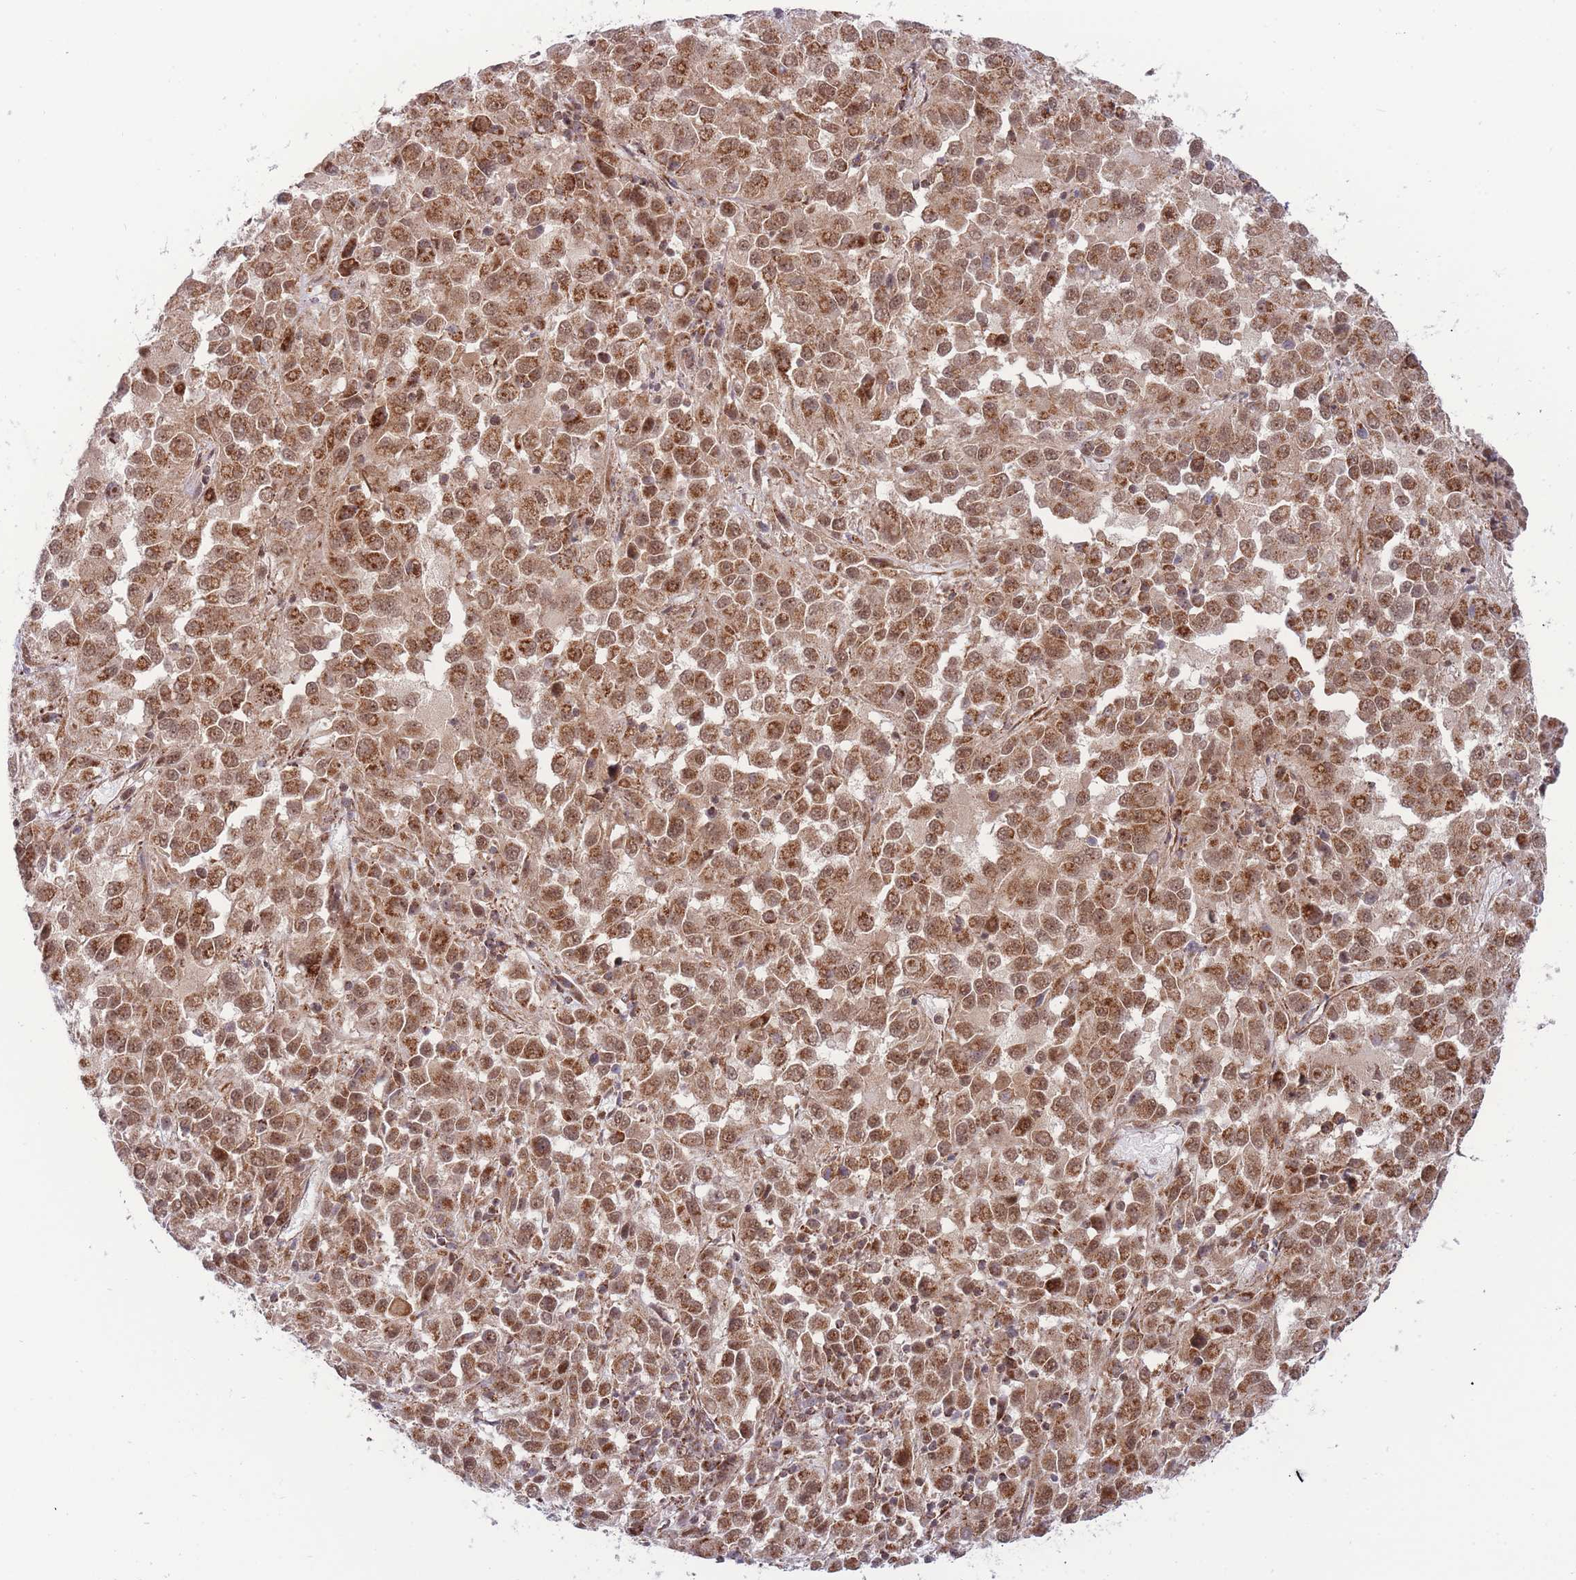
{"staining": {"intensity": "moderate", "quantity": ">75%", "location": "nuclear"}, "tissue": "melanoma", "cell_type": "Tumor cells", "image_type": "cancer", "snomed": [{"axis": "morphology", "description": "Malignant melanoma, Metastatic site"}, {"axis": "topography", "description": "Lung"}], "caption": "Immunohistochemistry (IHC) histopathology image of neoplastic tissue: malignant melanoma (metastatic site) stained using immunohistochemistry (IHC) demonstrates medium levels of moderate protein expression localized specifically in the nuclear of tumor cells, appearing as a nuclear brown color.", "gene": "BOD1L1", "patient": {"sex": "male", "age": 64}}